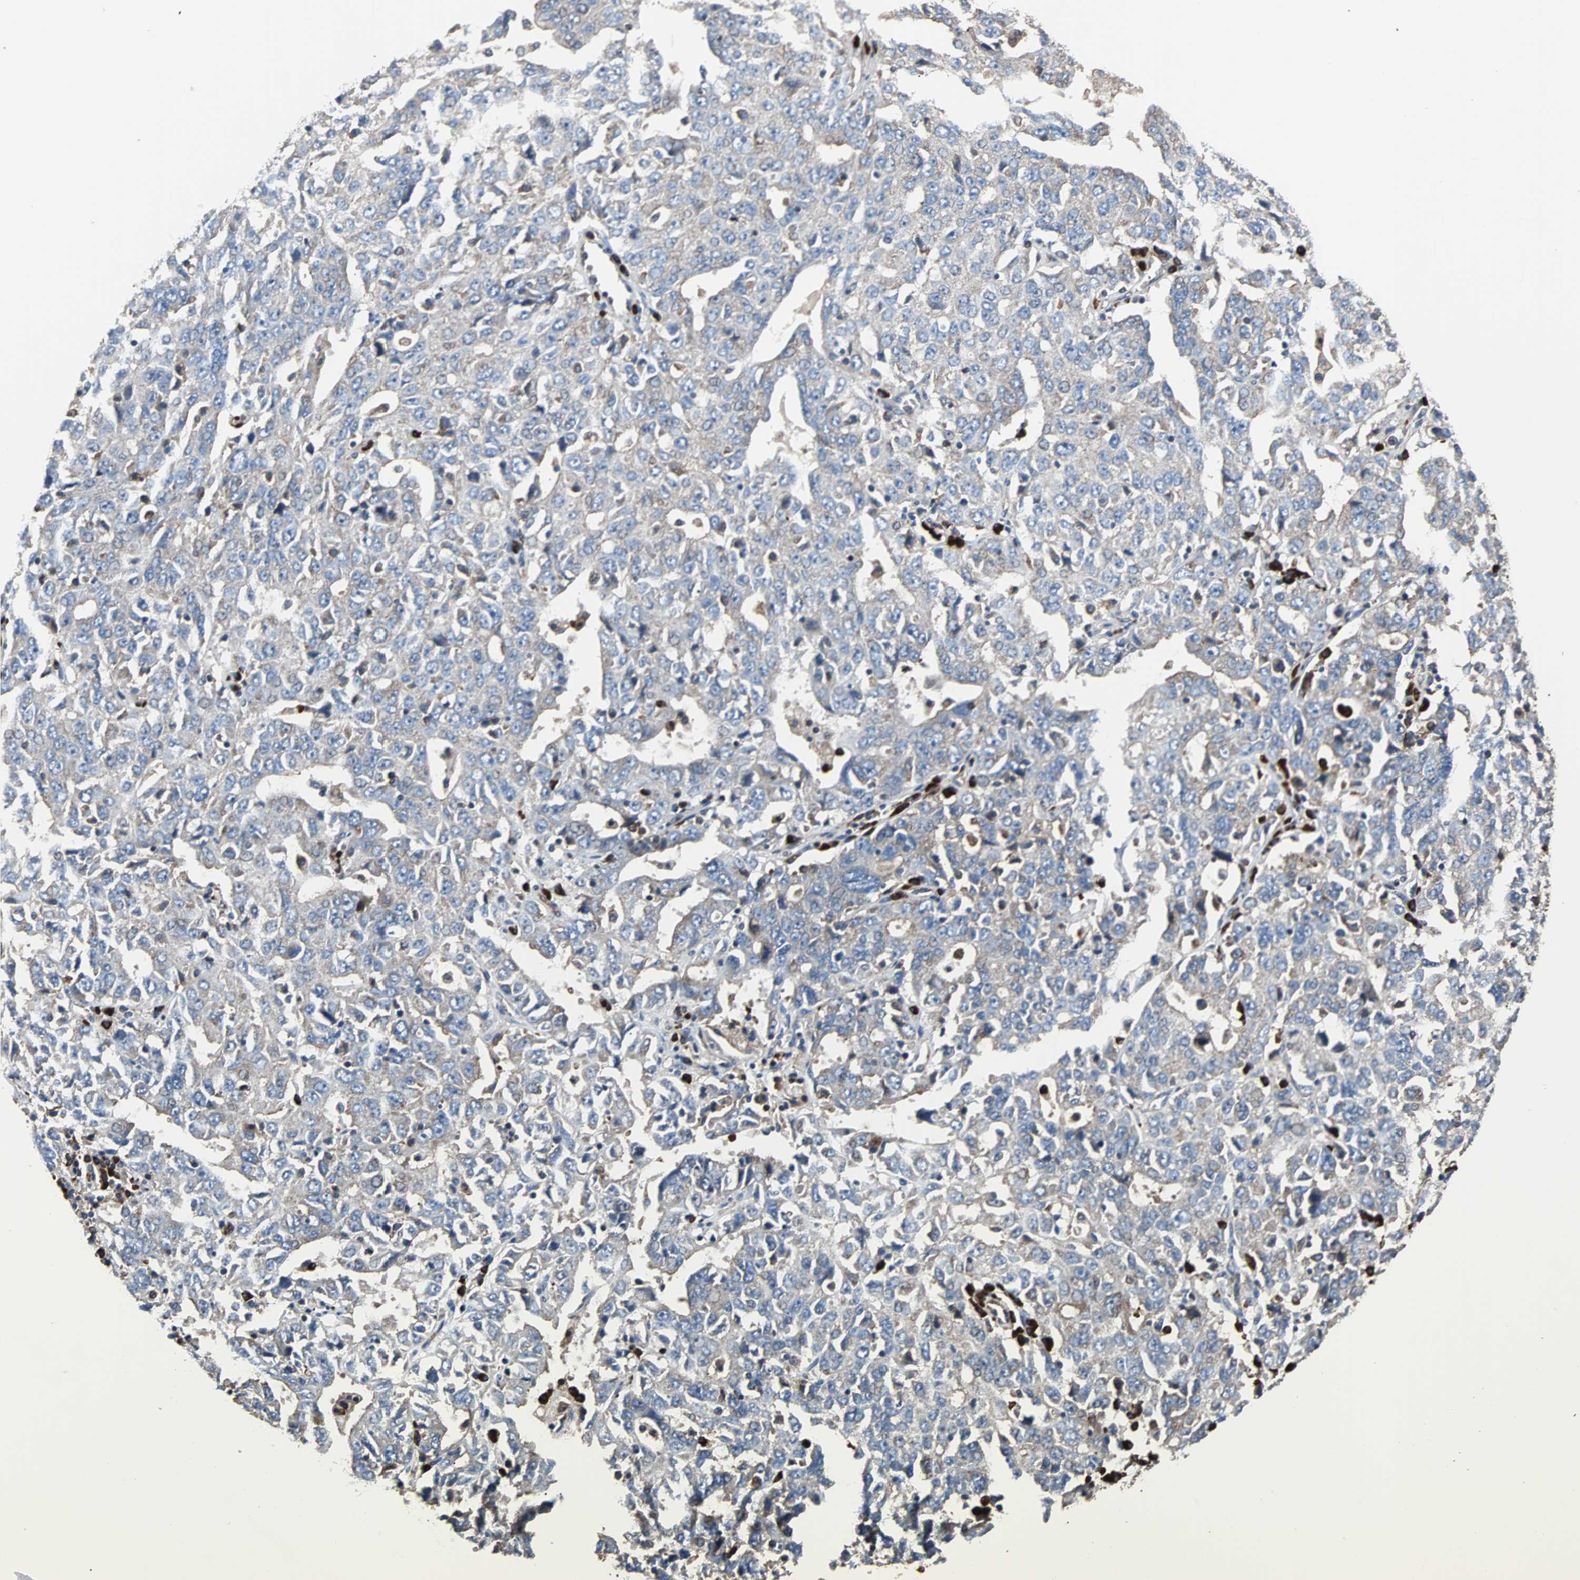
{"staining": {"intensity": "weak", "quantity": ">75%", "location": "cytoplasmic/membranous"}, "tissue": "ovarian cancer", "cell_type": "Tumor cells", "image_type": "cancer", "snomed": [{"axis": "morphology", "description": "Carcinoma, endometroid"}, {"axis": "topography", "description": "Ovary"}], "caption": "Brown immunohistochemical staining in ovarian endometroid carcinoma reveals weak cytoplasmic/membranous positivity in about >75% of tumor cells.", "gene": "PLCG2", "patient": {"sex": "female", "age": 62}}